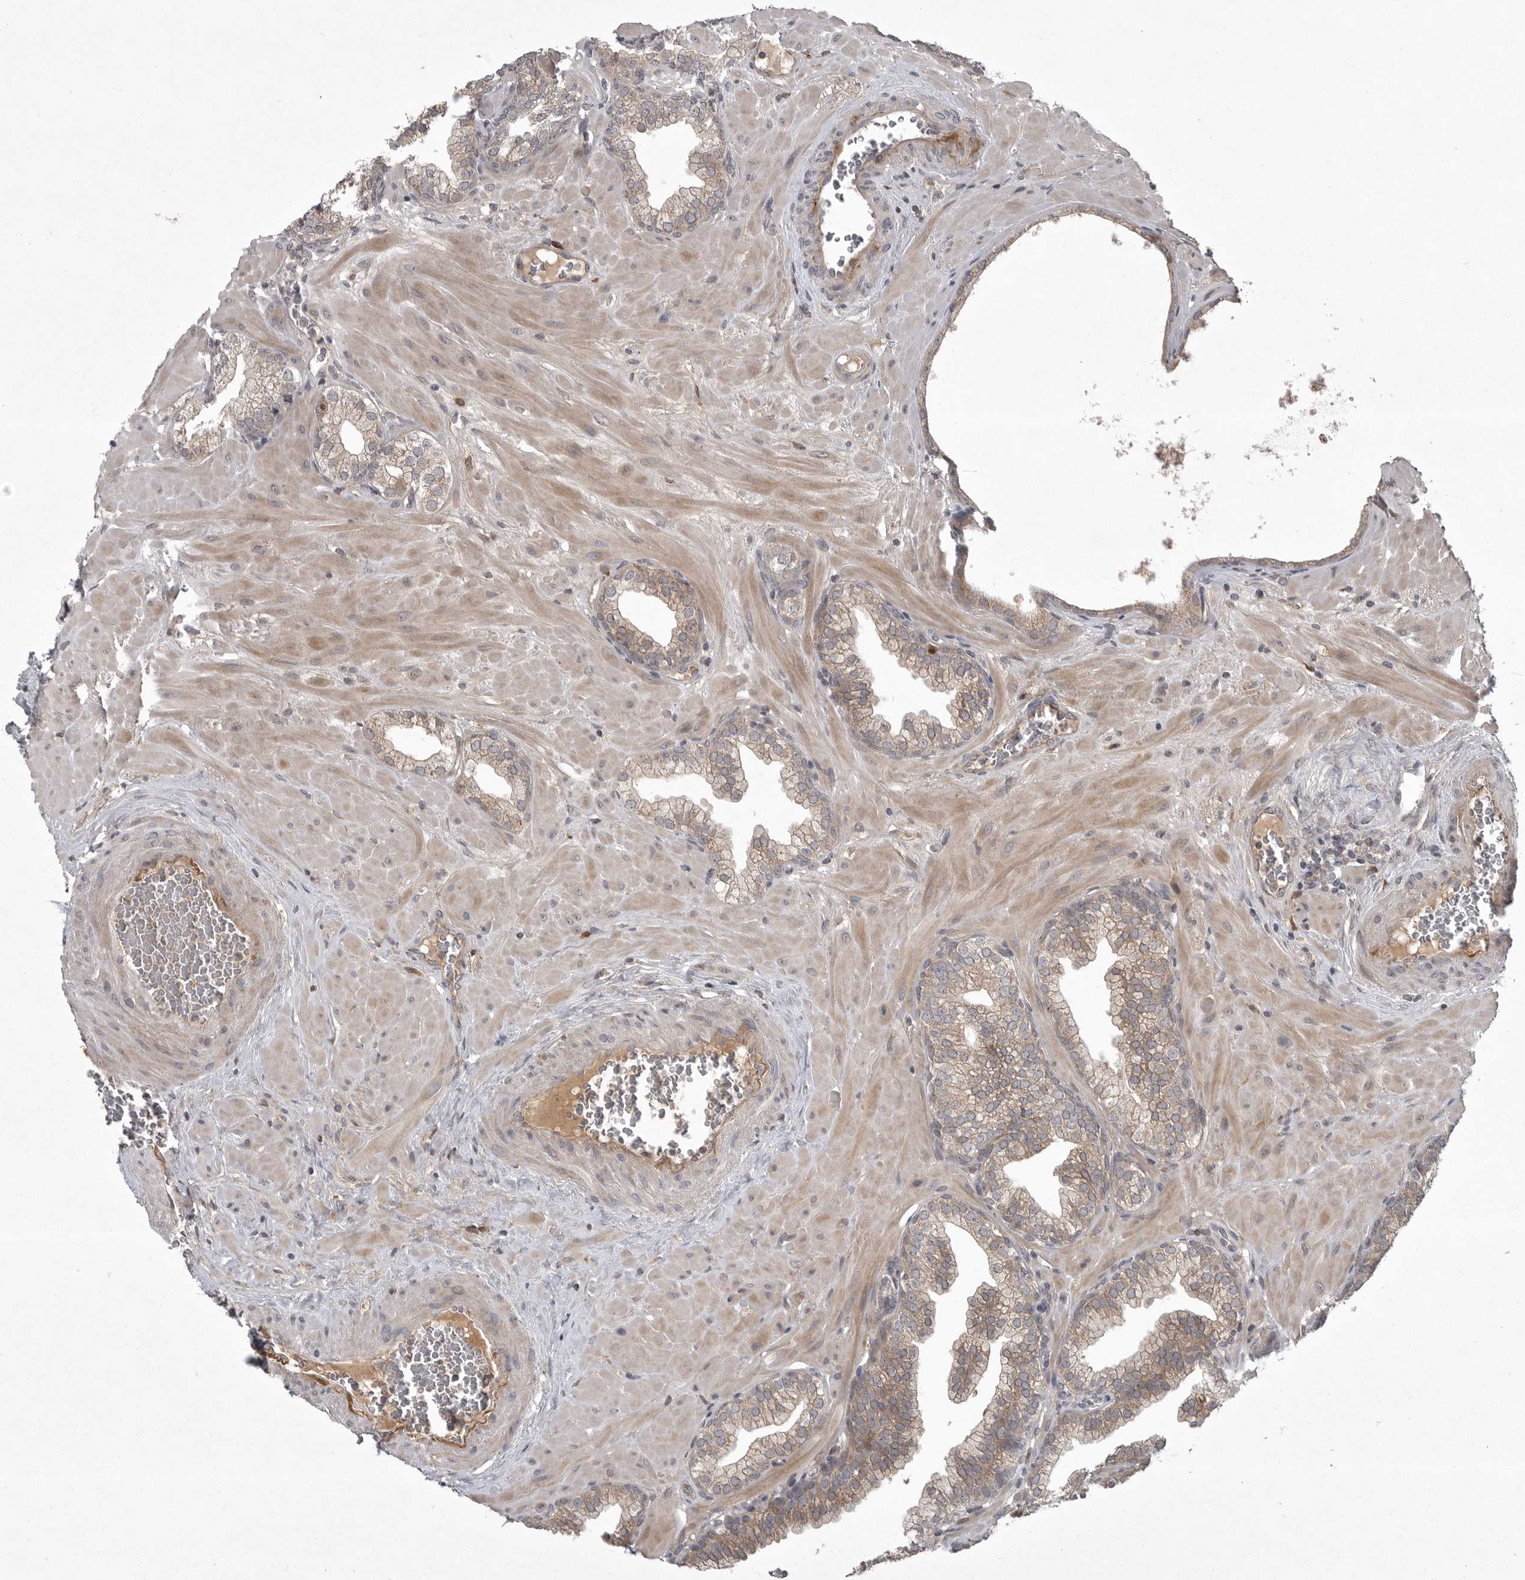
{"staining": {"intensity": "moderate", "quantity": ">75%", "location": "cytoplasmic/membranous"}, "tissue": "prostate", "cell_type": "Glandular cells", "image_type": "normal", "snomed": [{"axis": "morphology", "description": "Normal tissue, NOS"}, {"axis": "morphology", "description": "Urothelial carcinoma, Low grade"}, {"axis": "topography", "description": "Urinary bladder"}, {"axis": "topography", "description": "Prostate"}], "caption": "Immunohistochemistry of normal prostate exhibits medium levels of moderate cytoplasmic/membranous staining in about >75% of glandular cells.", "gene": "GPR31", "patient": {"sex": "male", "age": 60}}